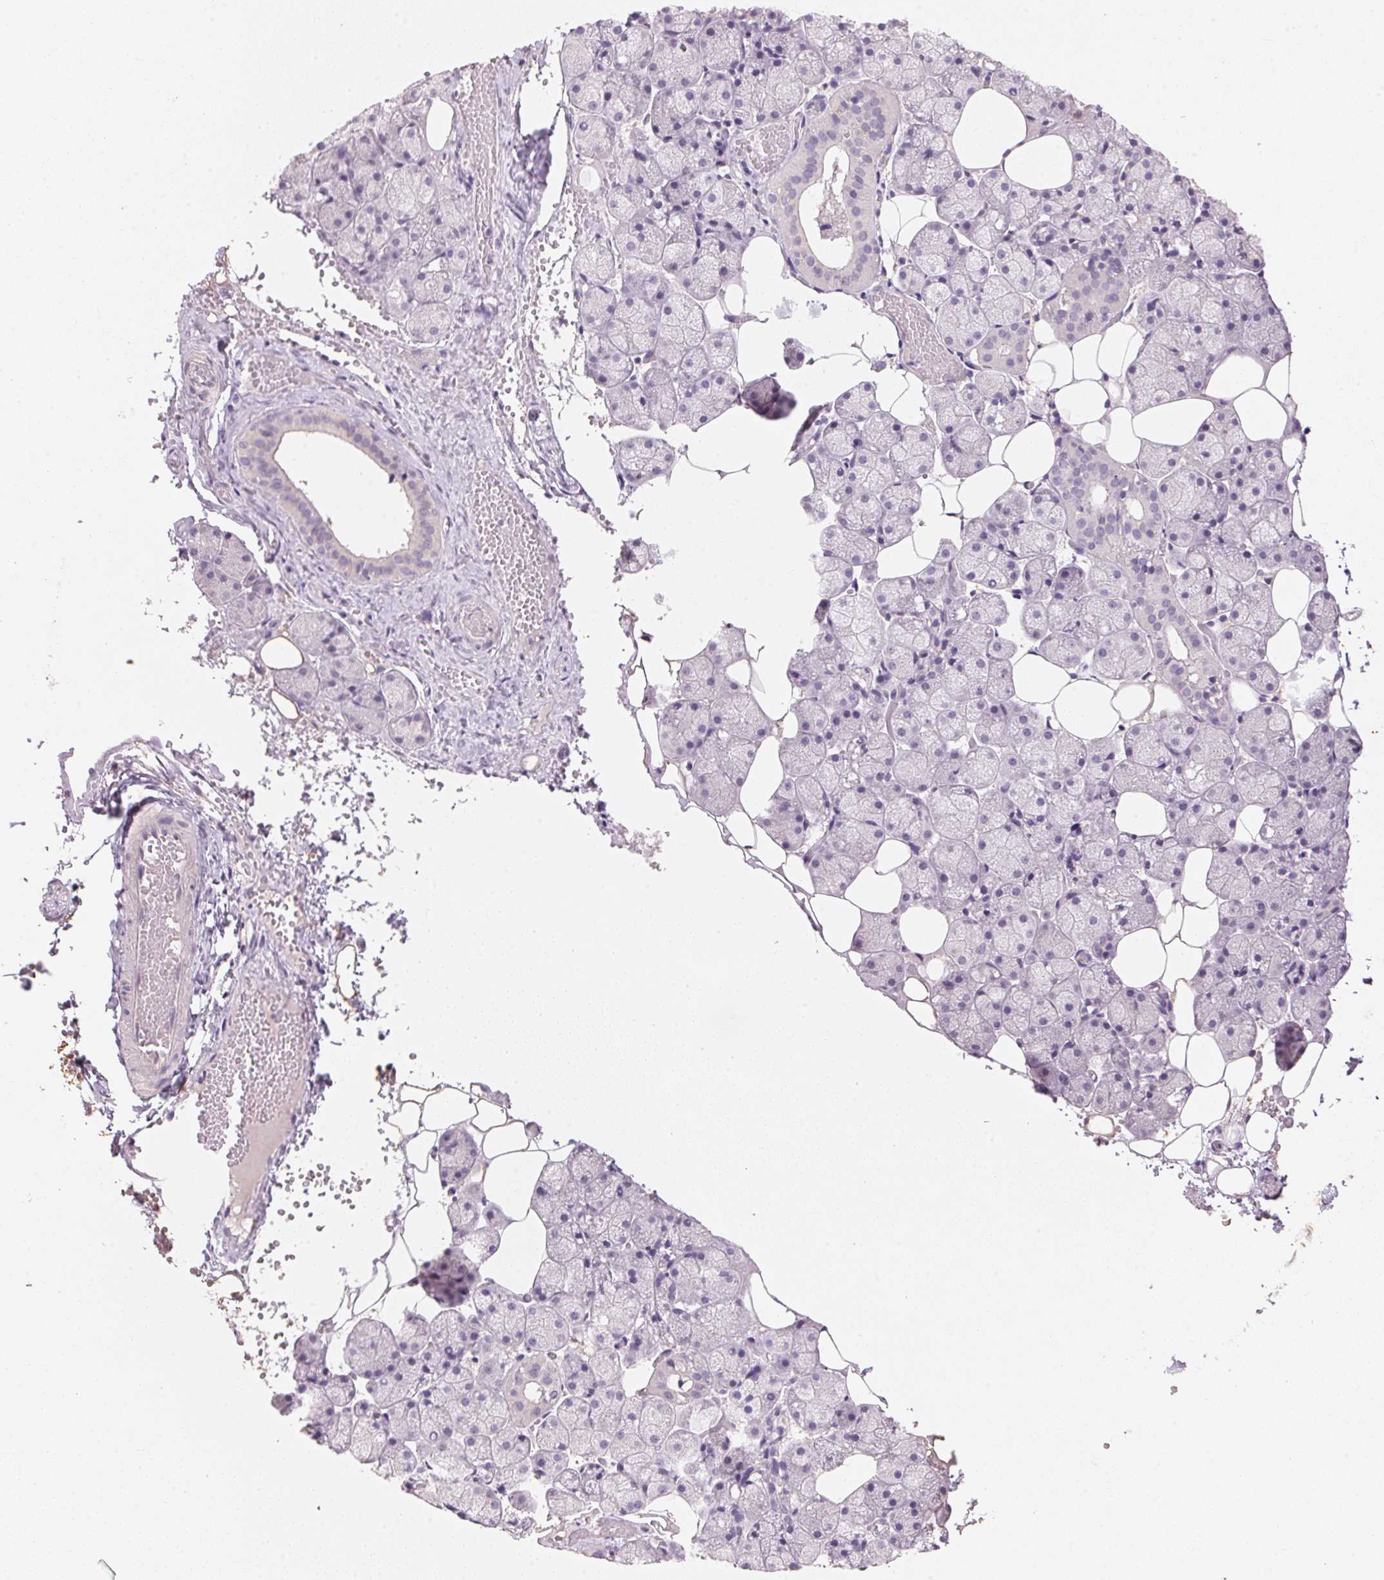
{"staining": {"intensity": "negative", "quantity": "none", "location": "none"}, "tissue": "salivary gland", "cell_type": "Glandular cells", "image_type": "normal", "snomed": [{"axis": "morphology", "description": "Normal tissue, NOS"}, {"axis": "topography", "description": "Salivary gland"}], "caption": "The micrograph demonstrates no staining of glandular cells in normal salivary gland. (Stains: DAB (3,3'-diaminobenzidine) immunohistochemistry with hematoxylin counter stain, Microscopy: brightfield microscopy at high magnification).", "gene": "CXCL5", "patient": {"sex": "male", "age": 38}}